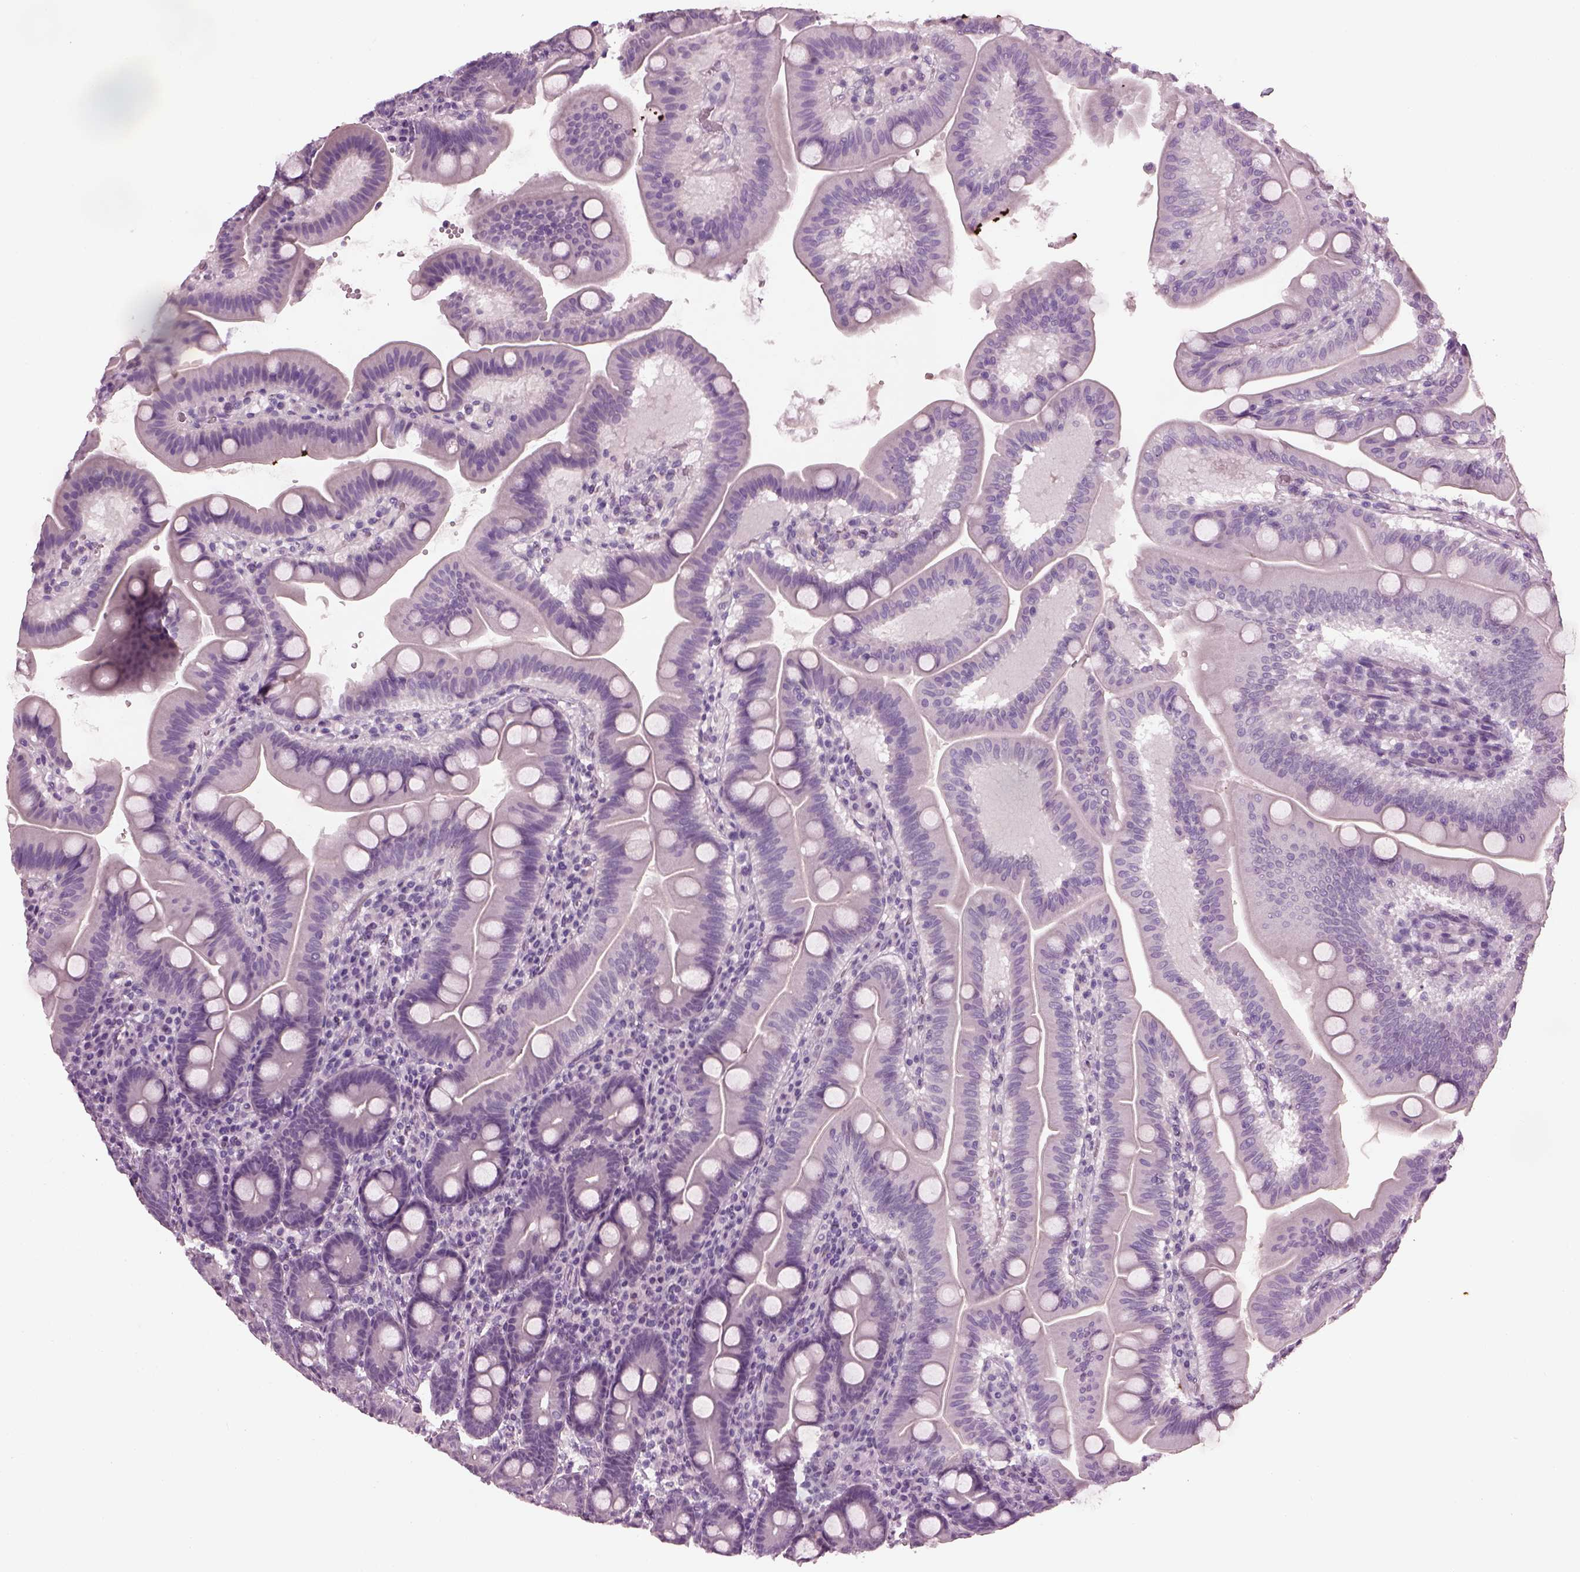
{"staining": {"intensity": "negative", "quantity": "none", "location": "none"}, "tissue": "duodenum", "cell_type": "Glandular cells", "image_type": "normal", "snomed": [{"axis": "morphology", "description": "Normal tissue, NOS"}, {"axis": "topography", "description": "Duodenum"}], "caption": "High magnification brightfield microscopy of benign duodenum stained with DAB (3,3'-diaminobenzidine) (brown) and counterstained with hematoxylin (blue): glandular cells show no significant expression. The staining is performed using DAB brown chromogen with nuclei counter-stained in using hematoxylin.", "gene": "SLC6A17", "patient": {"sex": "male", "age": 59}}